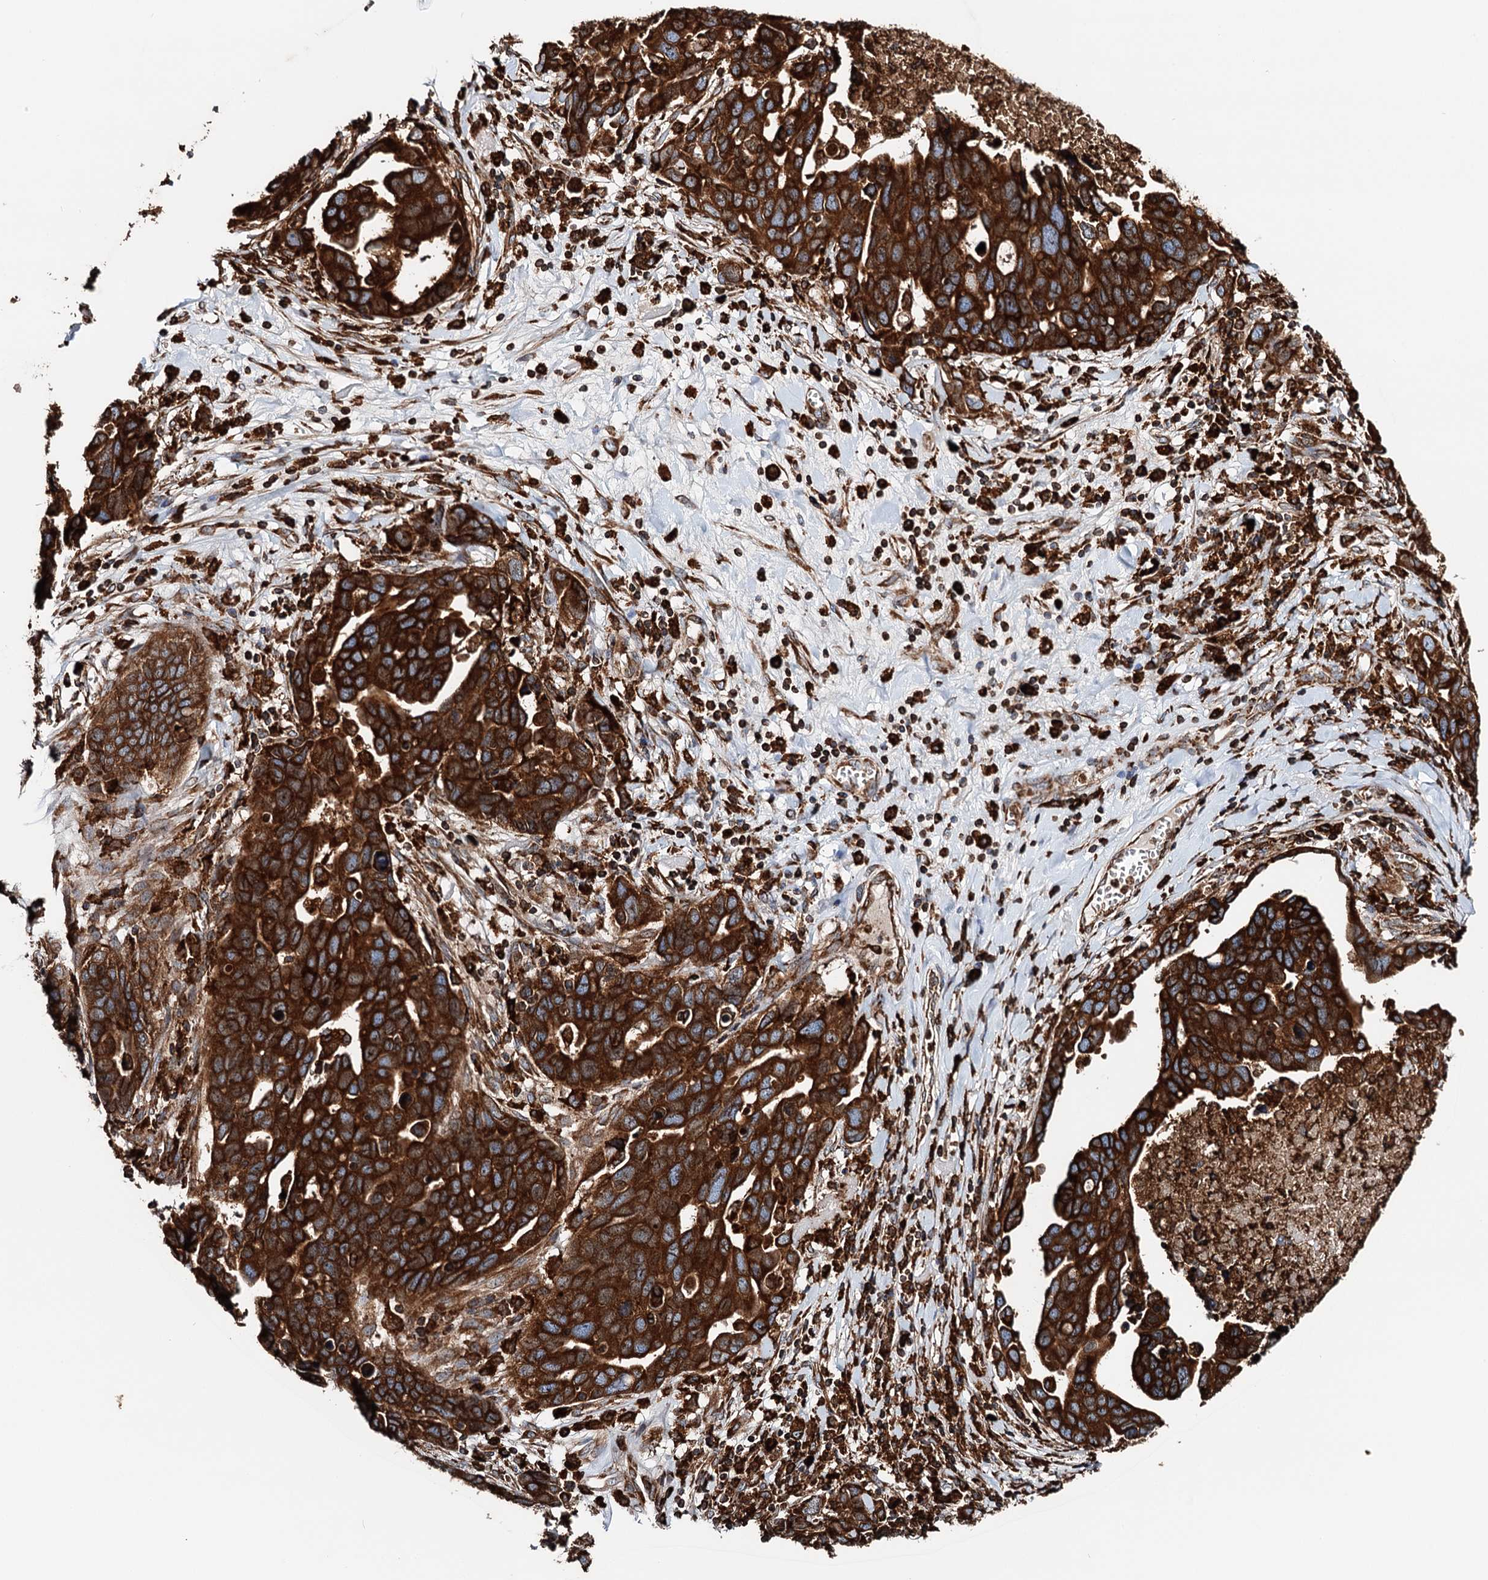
{"staining": {"intensity": "strong", "quantity": ">75%", "location": "cytoplasmic/membranous"}, "tissue": "ovarian cancer", "cell_type": "Tumor cells", "image_type": "cancer", "snomed": [{"axis": "morphology", "description": "Cystadenocarcinoma, serous, NOS"}, {"axis": "topography", "description": "Ovary"}], "caption": "Brown immunohistochemical staining in human serous cystadenocarcinoma (ovarian) displays strong cytoplasmic/membranous staining in approximately >75% of tumor cells.", "gene": "ERP29", "patient": {"sex": "female", "age": 54}}